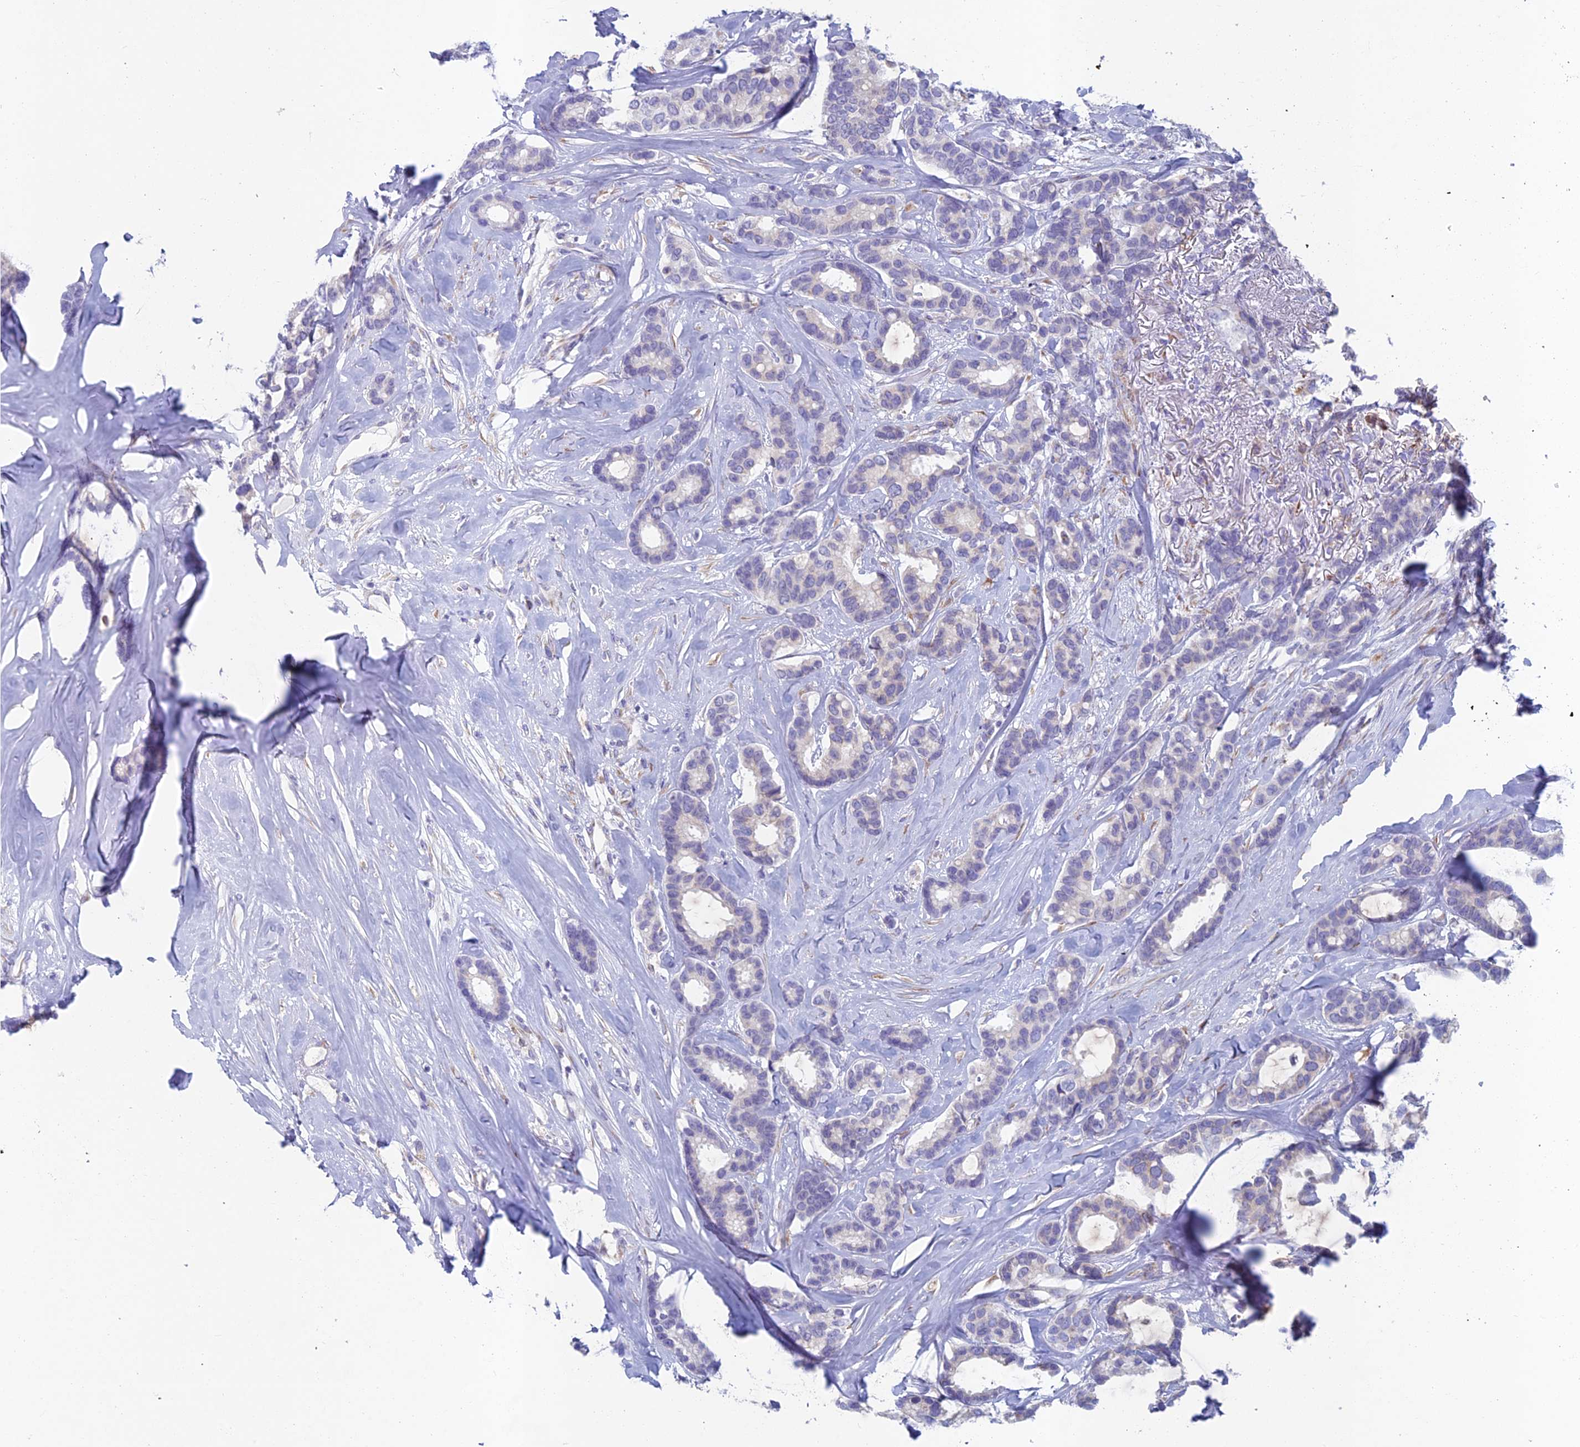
{"staining": {"intensity": "negative", "quantity": "none", "location": "none"}, "tissue": "breast cancer", "cell_type": "Tumor cells", "image_type": "cancer", "snomed": [{"axis": "morphology", "description": "Duct carcinoma"}, {"axis": "topography", "description": "Breast"}], "caption": "Breast cancer (infiltrating ductal carcinoma) stained for a protein using IHC exhibits no staining tumor cells.", "gene": "ABI3BP", "patient": {"sex": "female", "age": 87}}